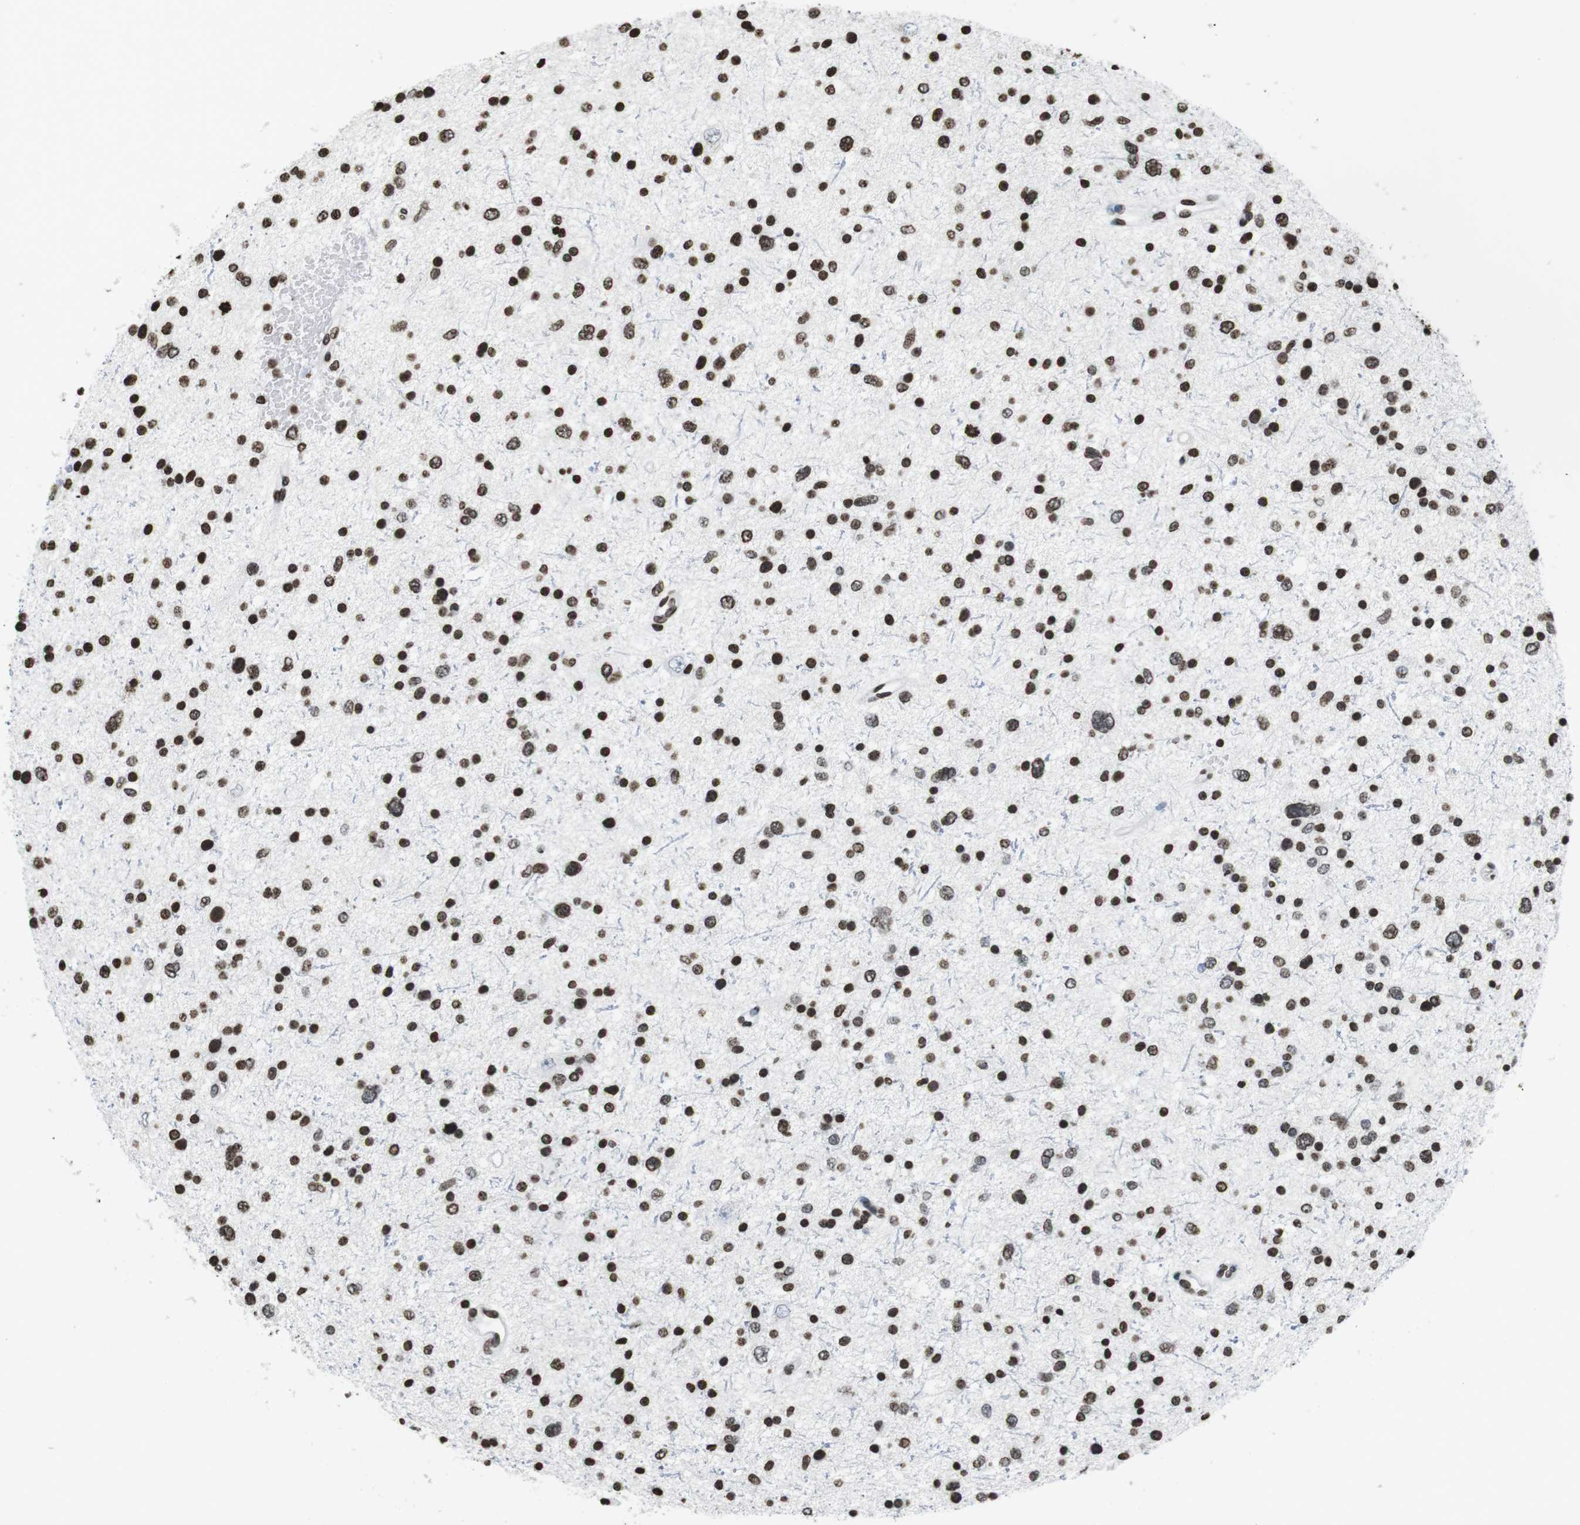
{"staining": {"intensity": "strong", "quantity": ">75%", "location": "nuclear"}, "tissue": "glioma", "cell_type": "Tumor cells", "image_type": "cancer", "snomed": [{"axis": "morphology", "description": "Glioma, malignant, Low grade"}, {"axis": "topography", "description": "Brain"}], "caption": "Tumor cells exhibit strong nuclear expression in about >75% of cells in glioma.", "gene": "BSX", "patient": {"sex": "female", "age": 37}}